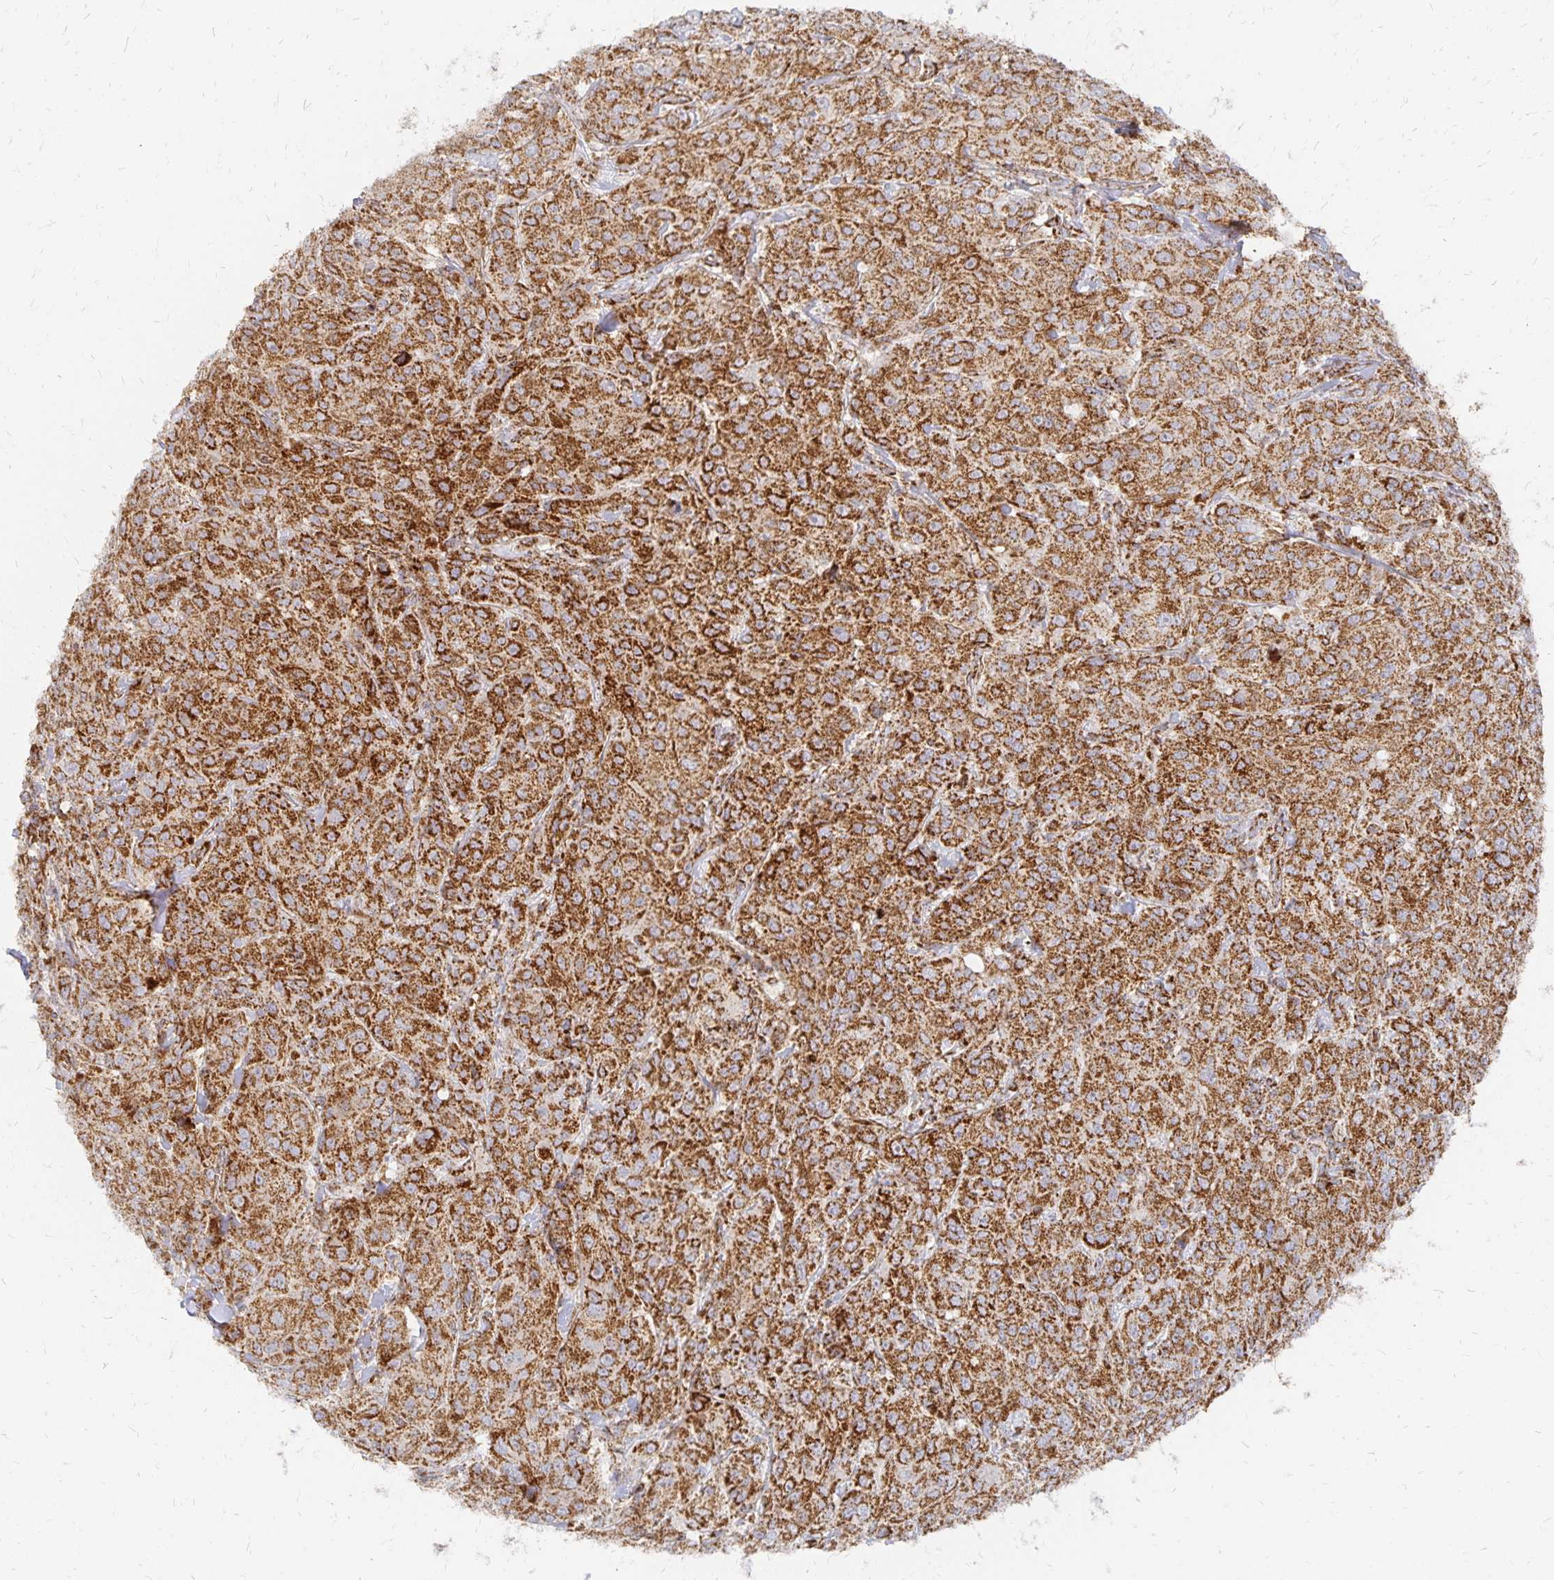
{"staining": {"intensity": "strong", "quantity": ">75%", "location": "cytoplasmic/membranous"}, "tissue": "breast cancer", "cell_type": "Tumor cells", "image_type": "cancer", "snomed": [{"axis": "morphology", "description": "Normal tissue, NOS"}, {"axis": "morphology", "description": "Duct carcinoma"}, {"axis": "topography", "description": "Breast"}], "caption": "Breast cancer stained with DAB IHC displays high levels of strong cytoplasmic/membranous staining in about >75% of tumor cells.", "gene": "STOML2", "patient": {"sex": "female", "age": 43}}